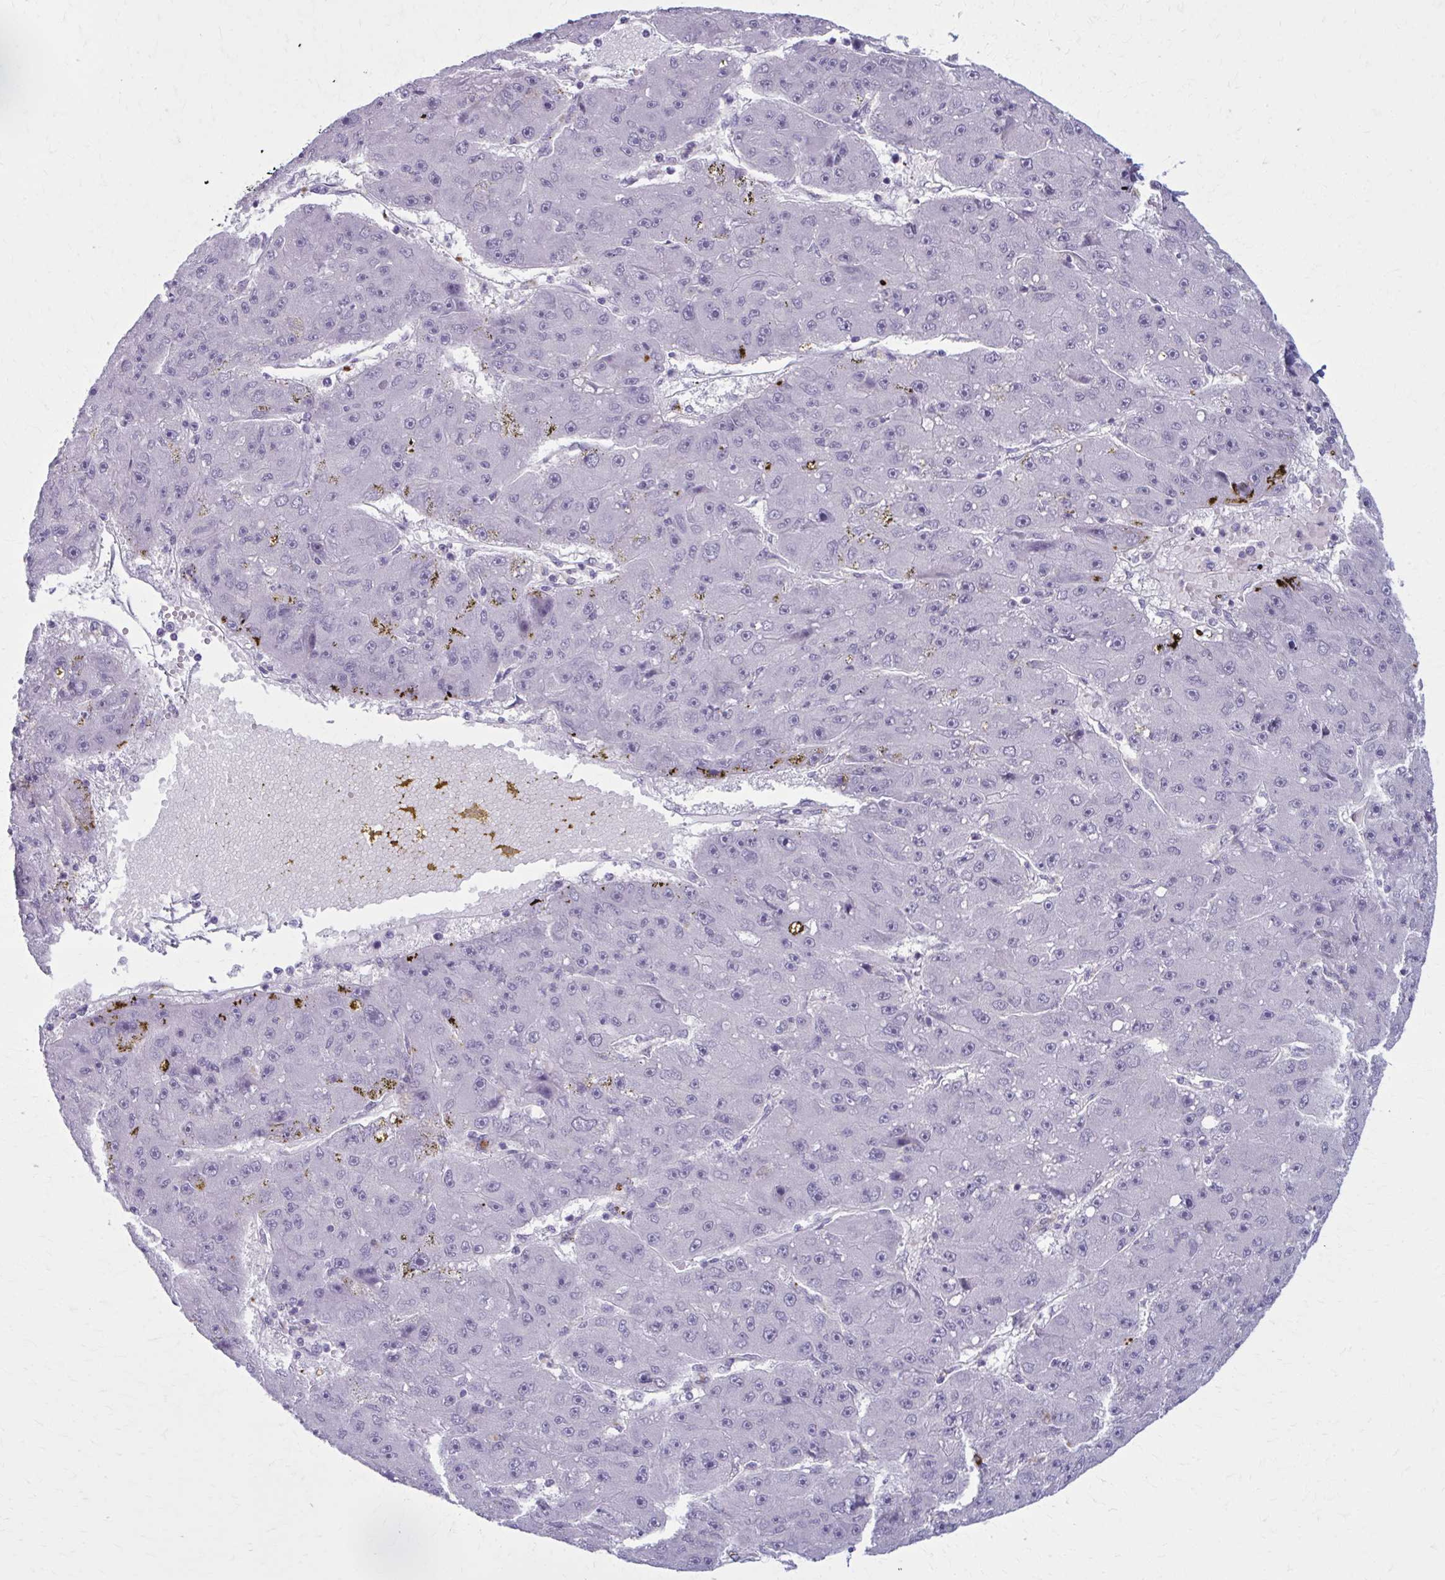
{"staining": {"intensity": "negative", "quantity": "none", "location": "none"}, "tissue": "liver cancer", "cell_type": "Tumor cells", "image_type": "cancer", "snomed": [{"axis": "morphology", "description": "Carcinoma, Hepatocellular, NOS"}, {"axis": "topography", "description": "Liver"}], "caption": "An immunohistochemistry (IHC) photomicrograph of hepatocellular carcinoma (liver) is shown. There is no staining in tumor cells of hepatocellular carcinoma (liver).", "gene": "NUMBL", "patient": {"sex": "male", "age": 67}}